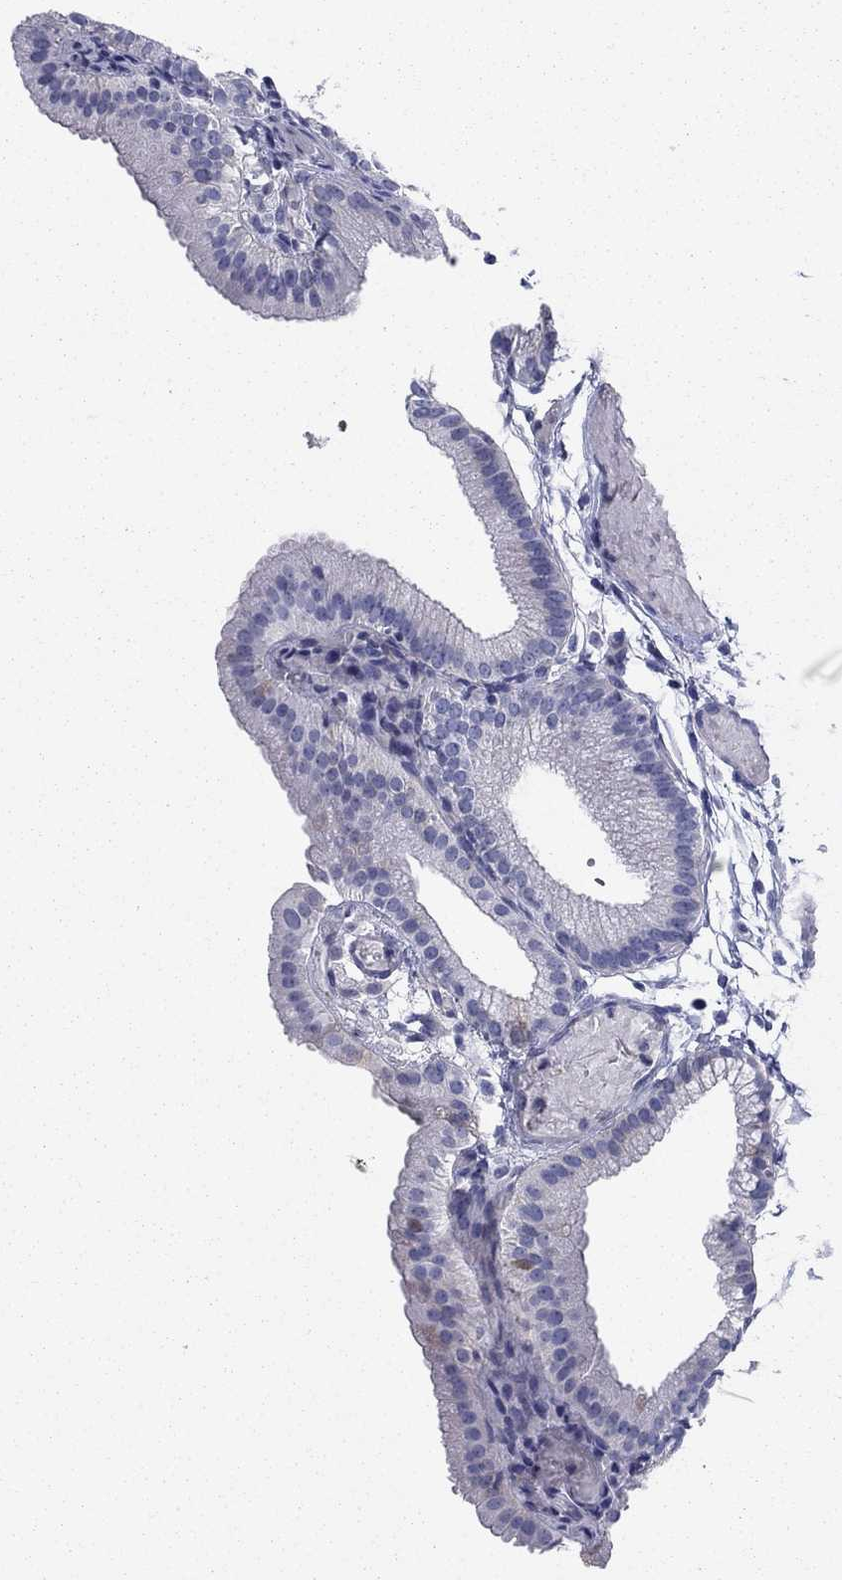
{"staining": {"intensity": "negative", "quantity": "none", "location": "none"}, "tissue": "gallbladder", "cell_type": "Glandular cells", "image_type": "normal", "snomed": [{"axis": "morphology", "description": "Normal tissue, NOS"}, {"axis": "topography", "description": "Gallbladder"}], "caption": "Immunohistochemistry (IHC) of benign human gallbladder shows no expression in glandular cells.", "gene": "STMN1", "patient": {"sex": "female", "age": 45}}